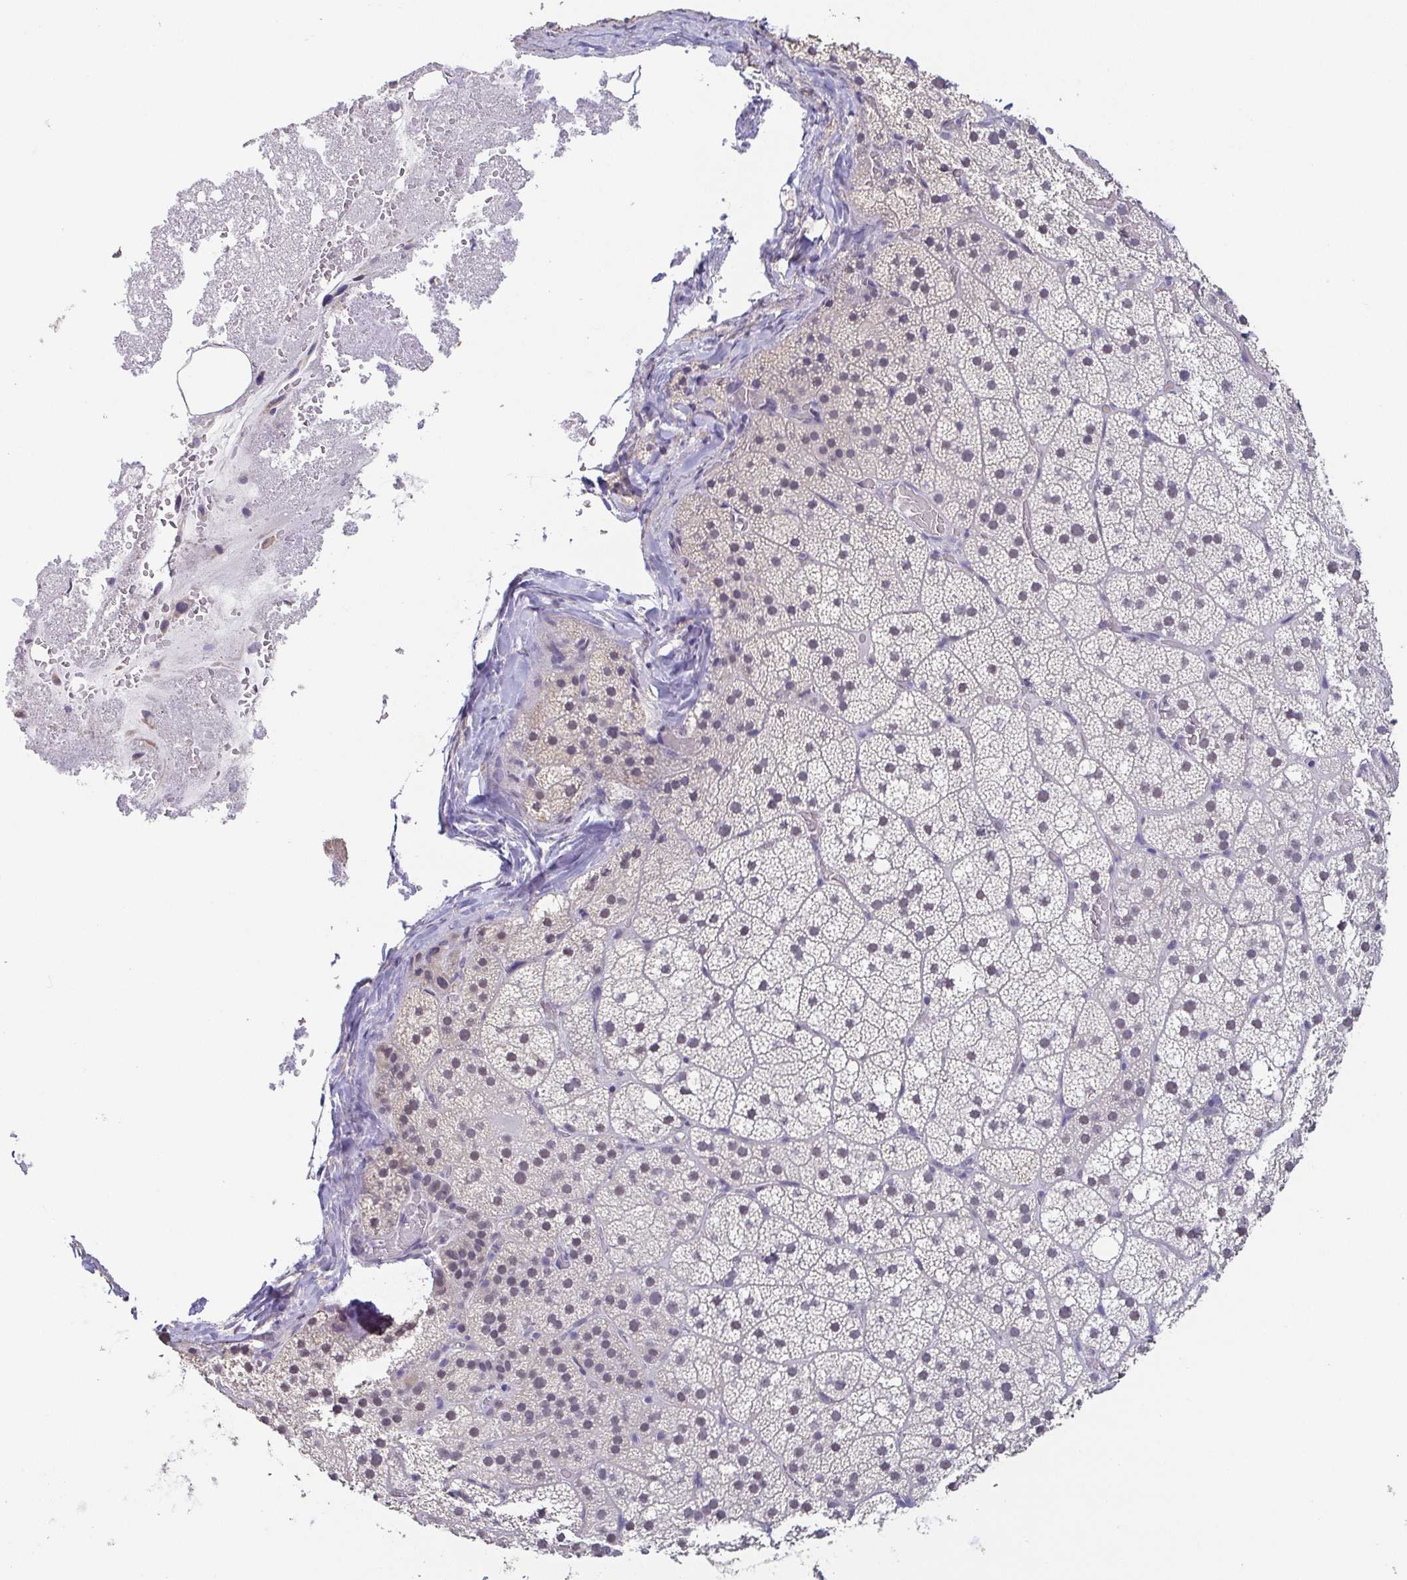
{"staining": {"intensity": "weak", "quantity": "<25%", "location": "nuclear"}, "tissue": "adrenal gland", "cell_type": "Glandular cells", "image_type": "normal", "snomed": [{"axis": "morphology", "description": "Normal tissue, NOS"}, {"axis": "topography", "description": "Adrenal gland"}], "caption": "Protein analysis of benign adrenal gland displays no significant positivity in glandular cells. (DAB immunohistochemistry, high magnification).", "gene": "NEFH", "patient": {"sex": "male", "age": 53}}